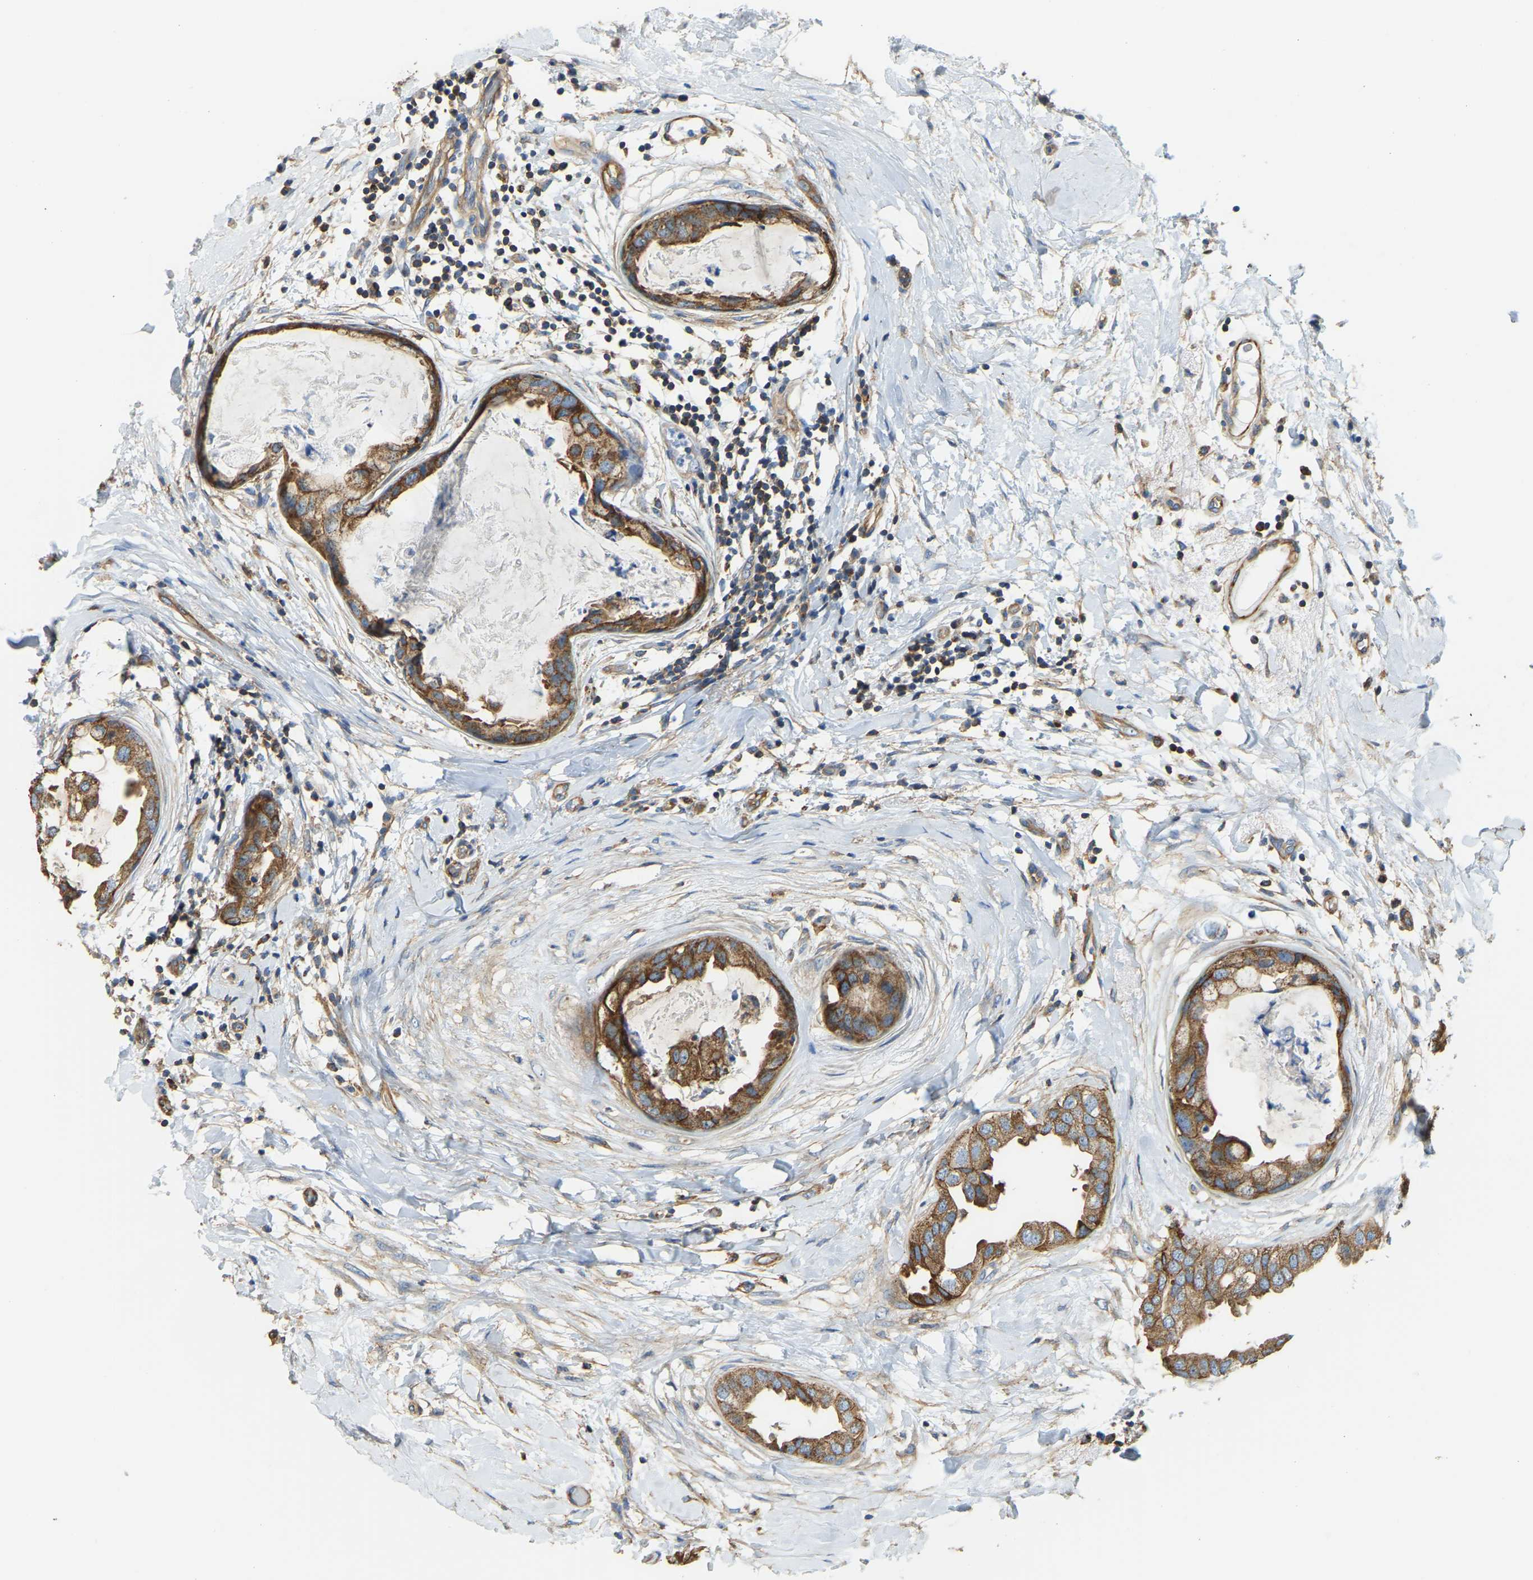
{"staining": {"intensity": "moderate", "quantity": ">75%", "location": "cytoplasmic/membranous"}, "tissue": "breast cancer", "cell_type": "Tumor cells", "image_type": "cancer", "snomed": [{"axis": "morphology", "description": "Duct carcinoma"}, {"axis": "topography", "description": "Breast"}], "caption": "Immunohistochemistry (IHC) of human breast cancer (invasive ductal carcinoma) demonstrates medium levels of moderate cytoplasmic/membranous positivity in about >75% of tumor cells. (Brightfield microscopy of DAB IHC at high magnification).", "gene": "AHNAK", "patient": {"sex": "female", "age": 40}}